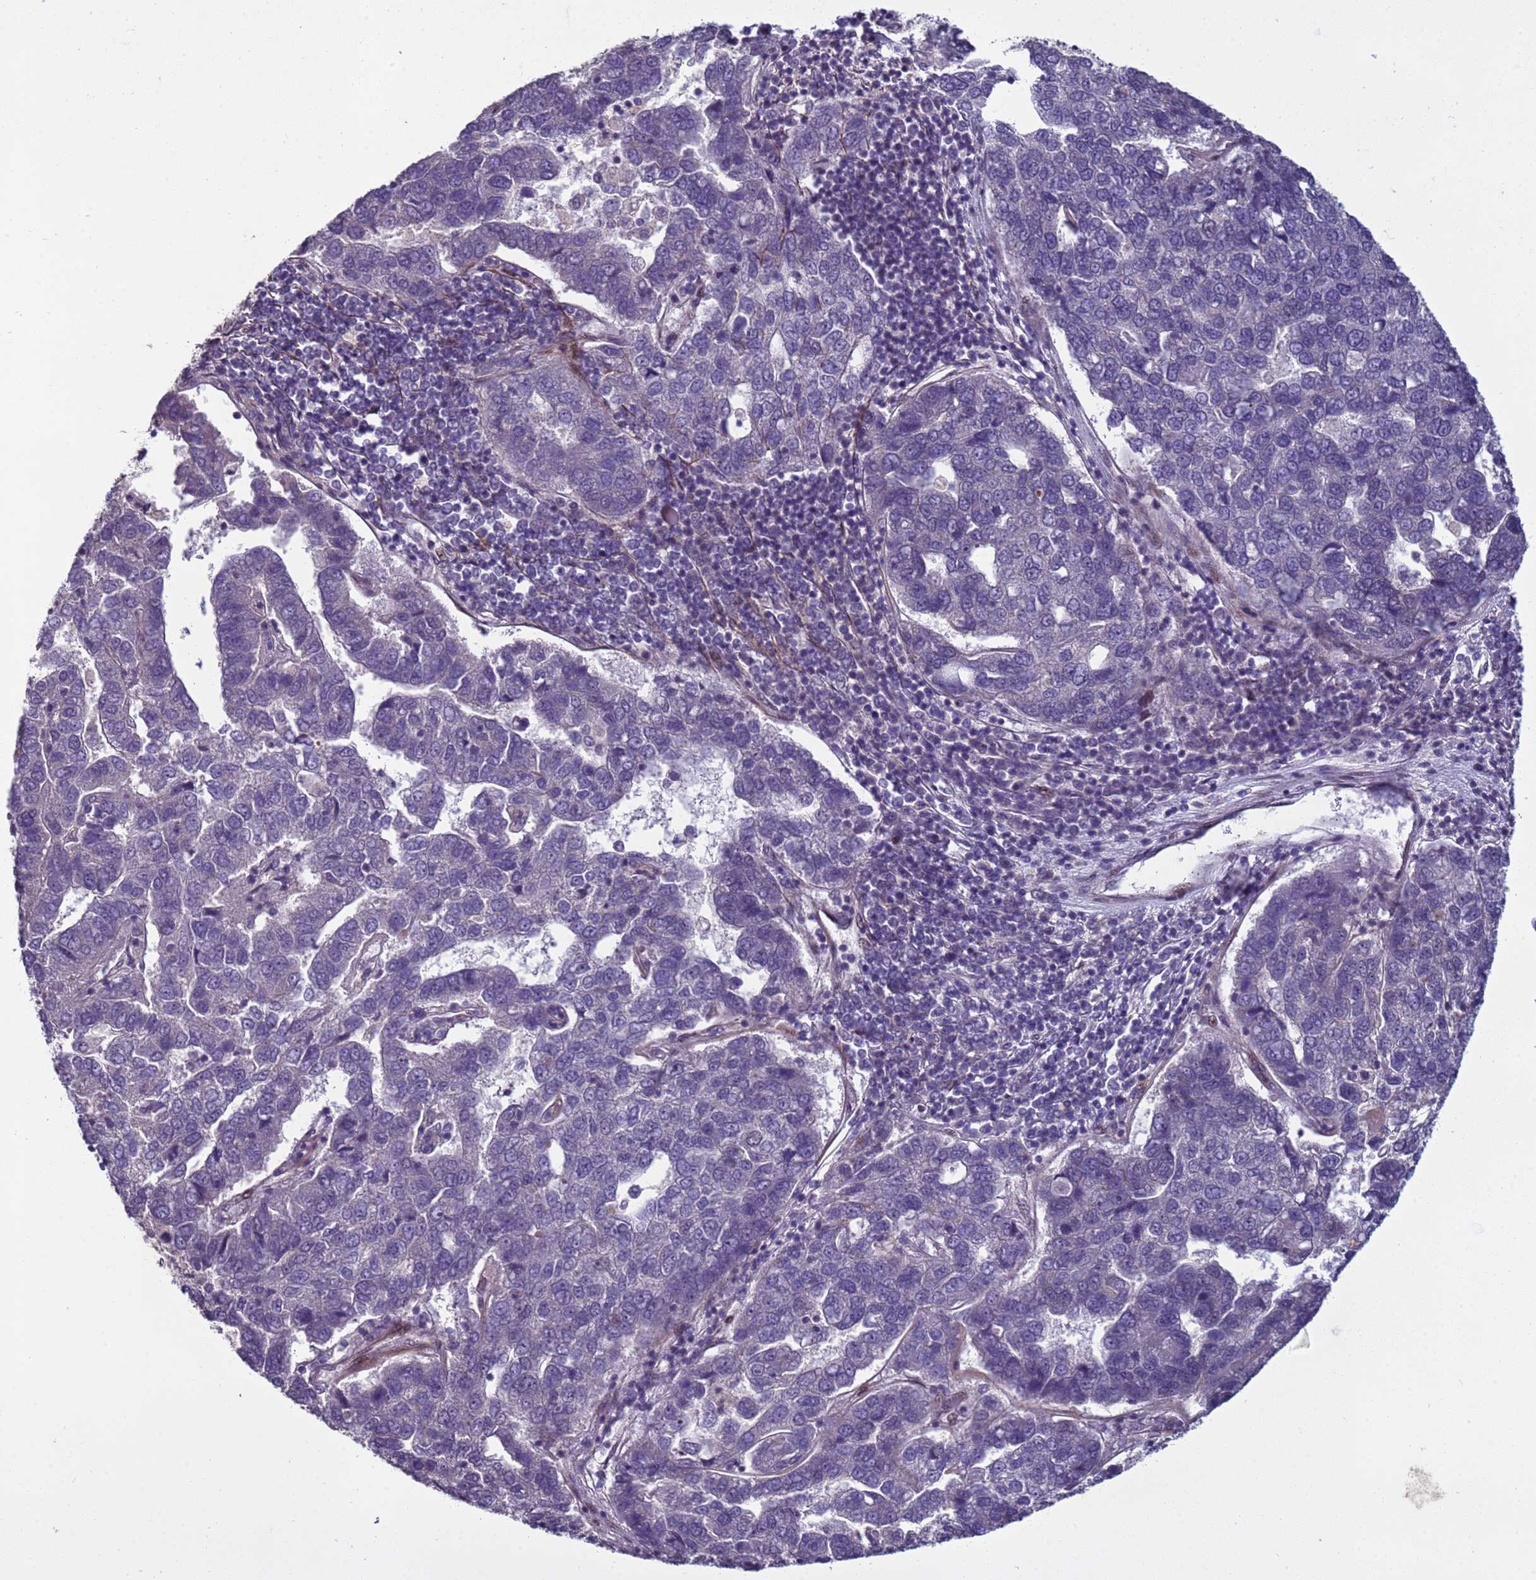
{"staining": {"intensity": "negative", "quantity": "none", "location": "none"}, "tissue": "pancreatic cancer", "cell_type": "Tumor cells", "image_type": "cancer", "snomed": [{"axis": "morphology", "description": "Adenocarcinoma, NOS"}, {"axis": "topography", "description": "Pancreas"}], "caption": "This is a image of immunohistochemistry (IHC) staining of adenocarcinoma (pancreatic), which shows no expression in tumor cells. (DAB (3,3'-diaminobenzidine) immunohistochemistry (IHC), high magnification).", "gene": "SHC3", "patient": {"sex": "female", "age": 61}}